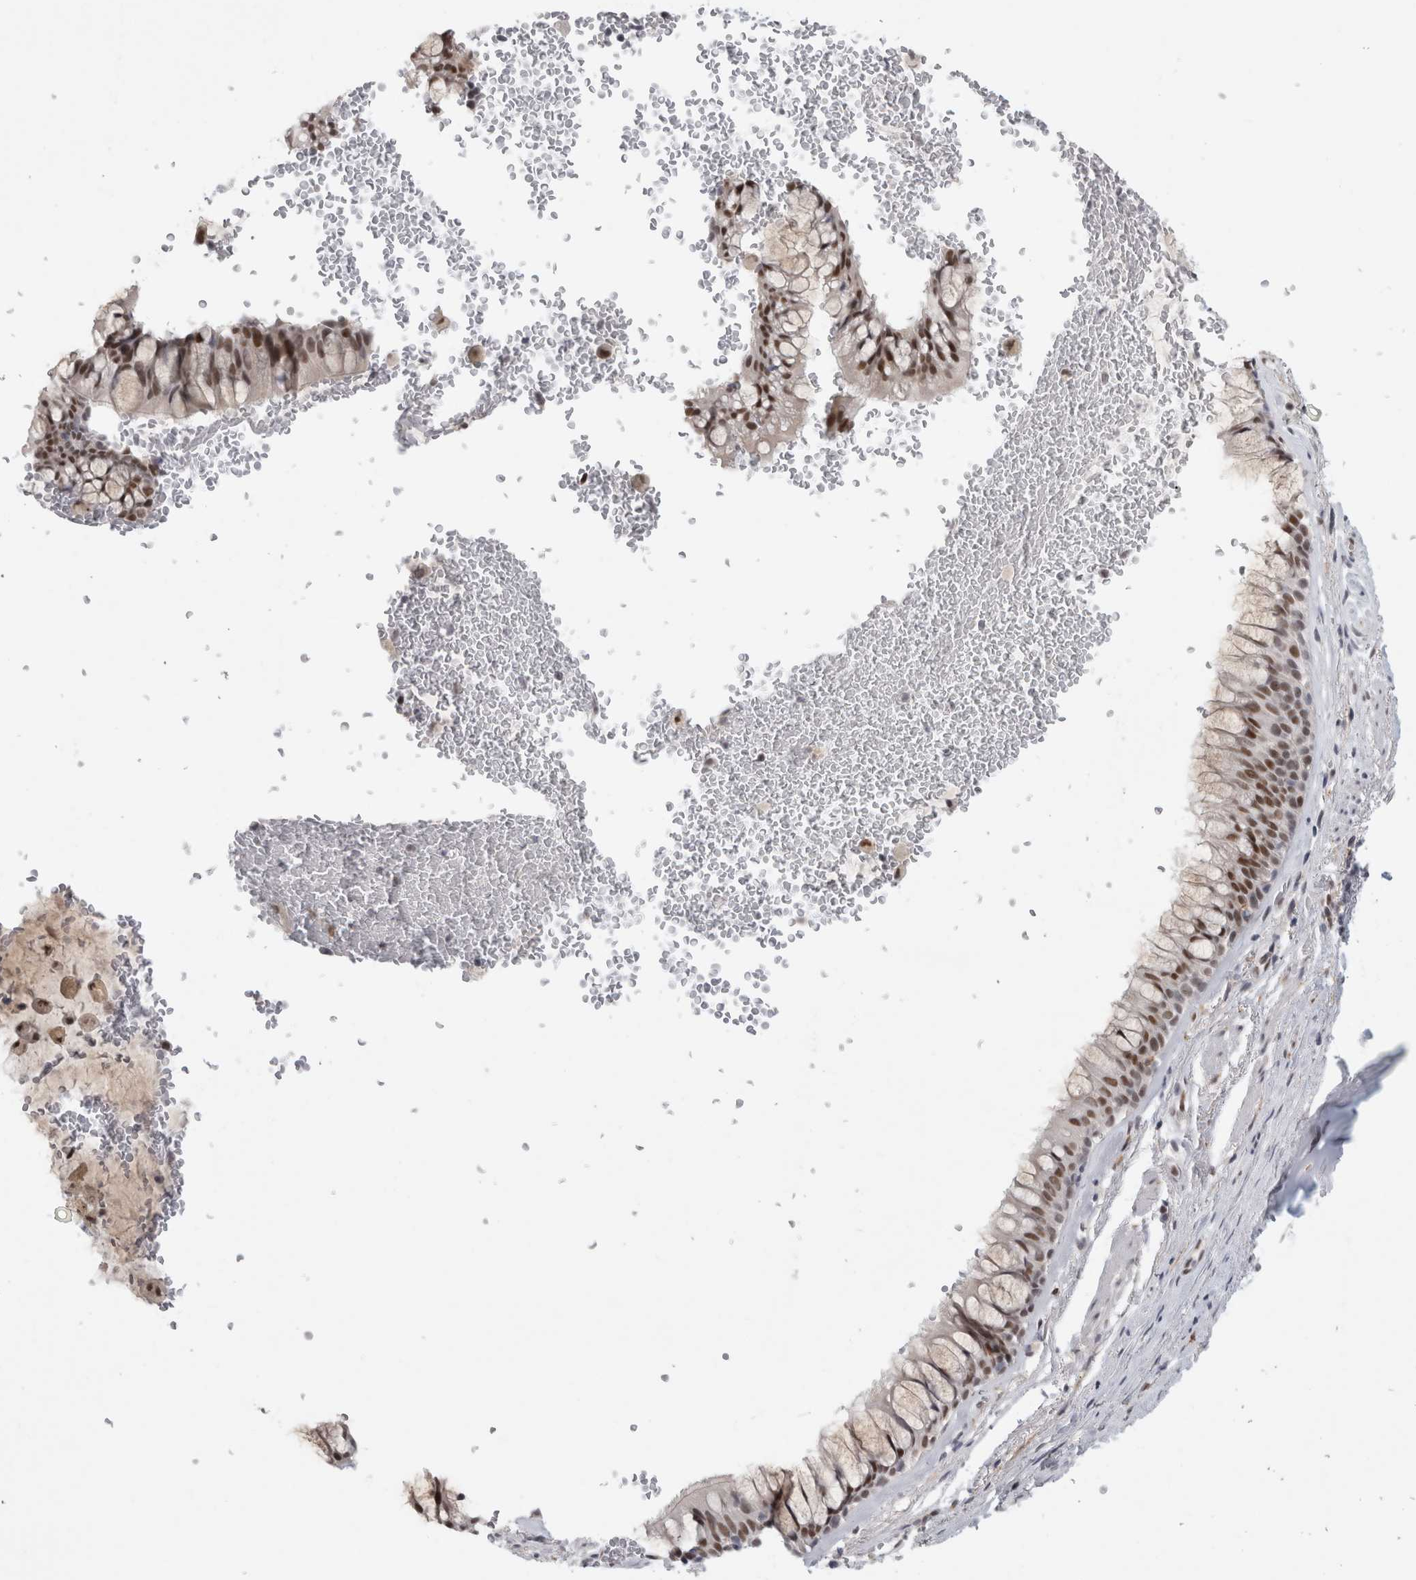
{"staining": {"intensity": "moderate", "quantity": ">75%", "location": "nuclear"}, "tissue": "bronchus", "cell_type": "Respiratory epithelial cells", "image_type": "normal", "snomed": [{"axis": "morphology", "description": "Normal tissue, NOS"}, {"axis": "topography", "description": "Cartilage tissue"}, {"axis": "topography", "description": "Bronchus"}], "caption": "Immunohistochemical staining of normal bronchus displays >75% levels of moderate nuclear protein expression in approximately >75% of respiratory epithelial cells. Nuclei are stained in blue.", "gene": "SRARP", "patient": {"sex": "female", "age": 53}}